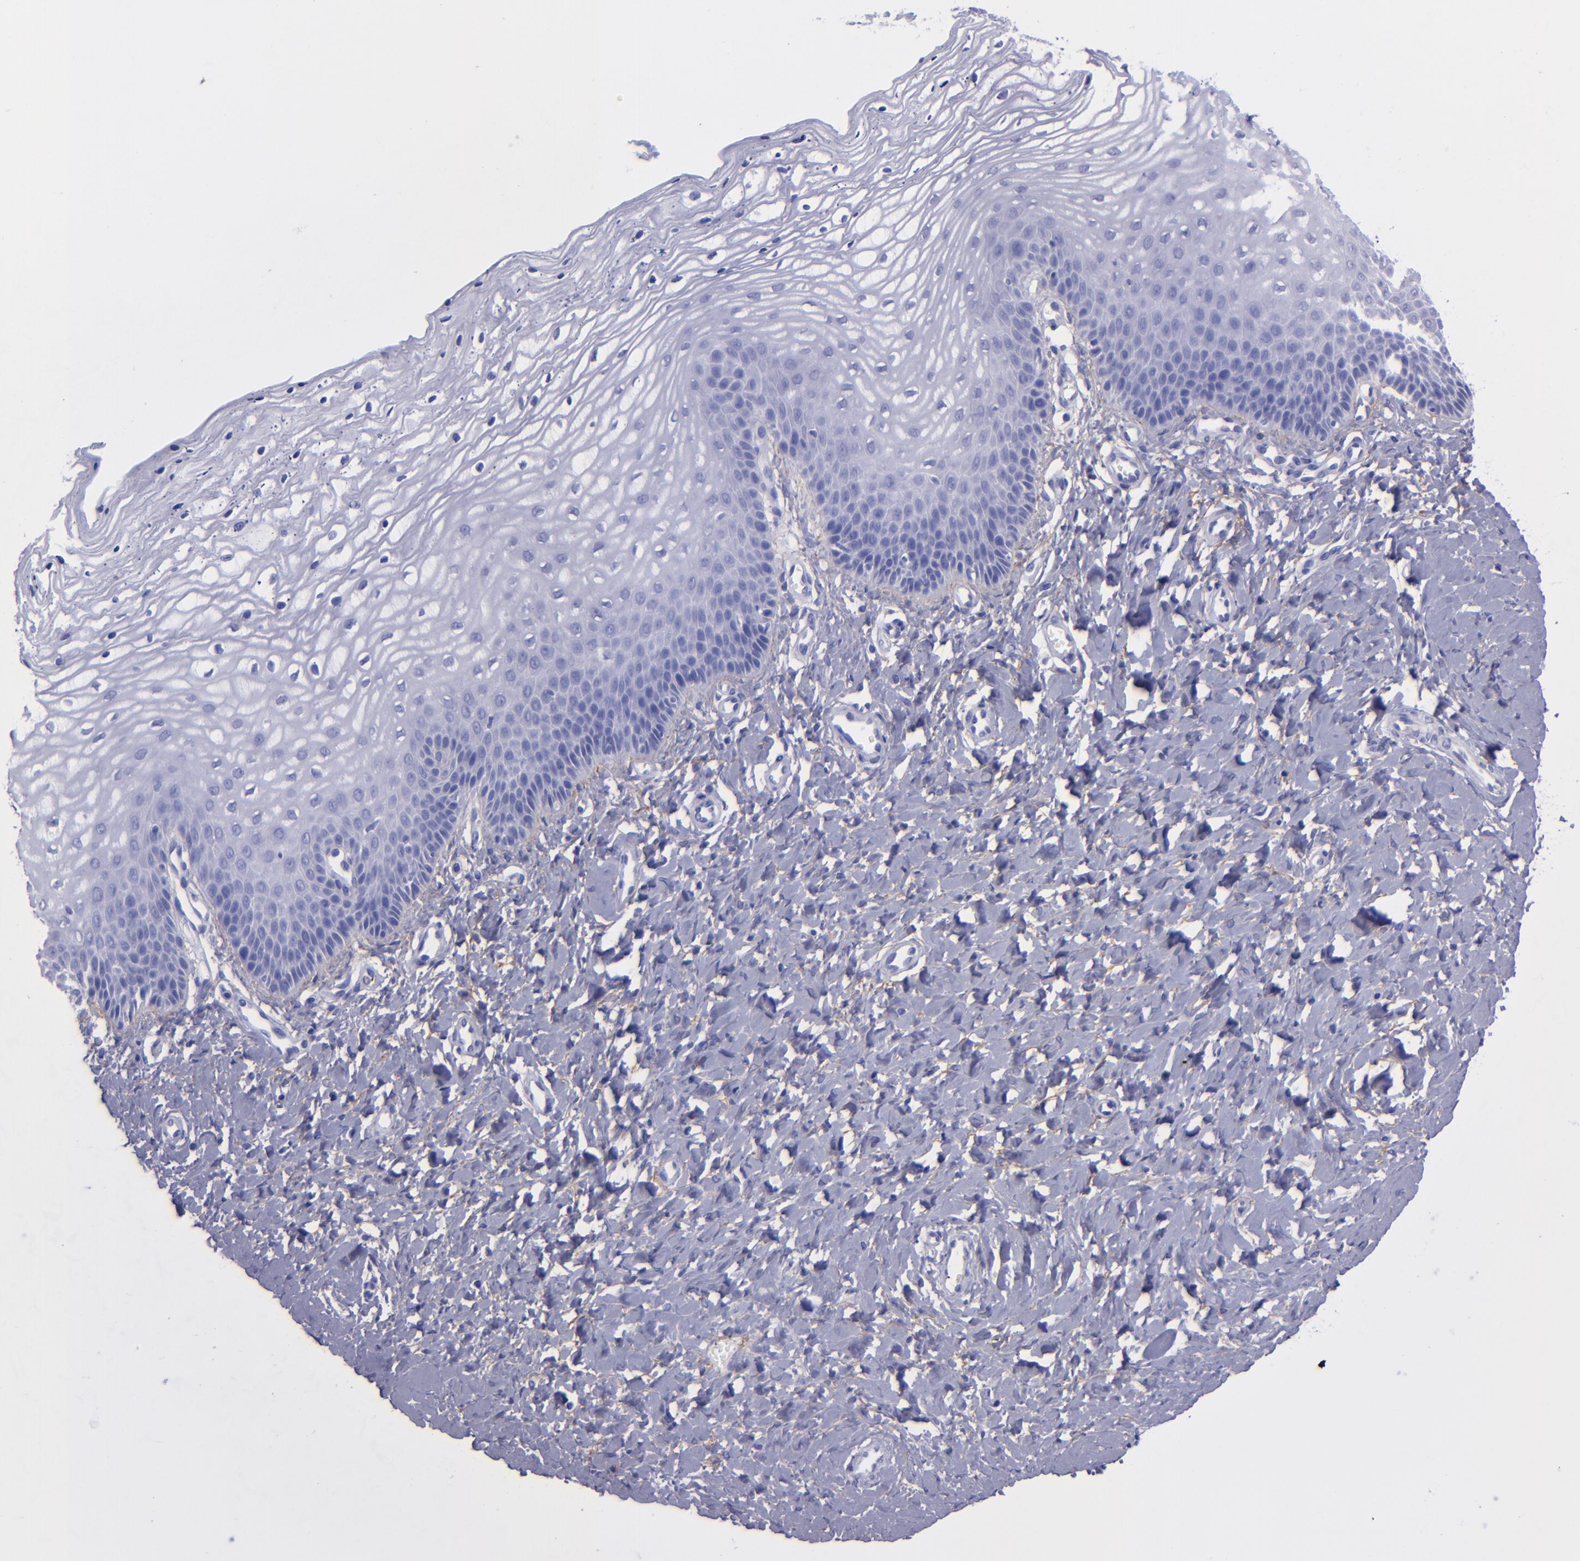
{"staining": {"intensity": "negative", "quantity": "none", "location": "none"}, "tissue": "vagina", "cell_type": "Squamous epithelial cells", "image_type": "normal", "snomed": [{"axis": "morphology", "description": "Normal tissue, NOS"}, {"axis": "topography", "description": "Vagina"}], "caption": "Protein analysis of normal vagina demonstrates no significant staining in squamous epithelial cells.", "gene": "EFCAB13", "patient": {"sex": "female", "age": 68}}